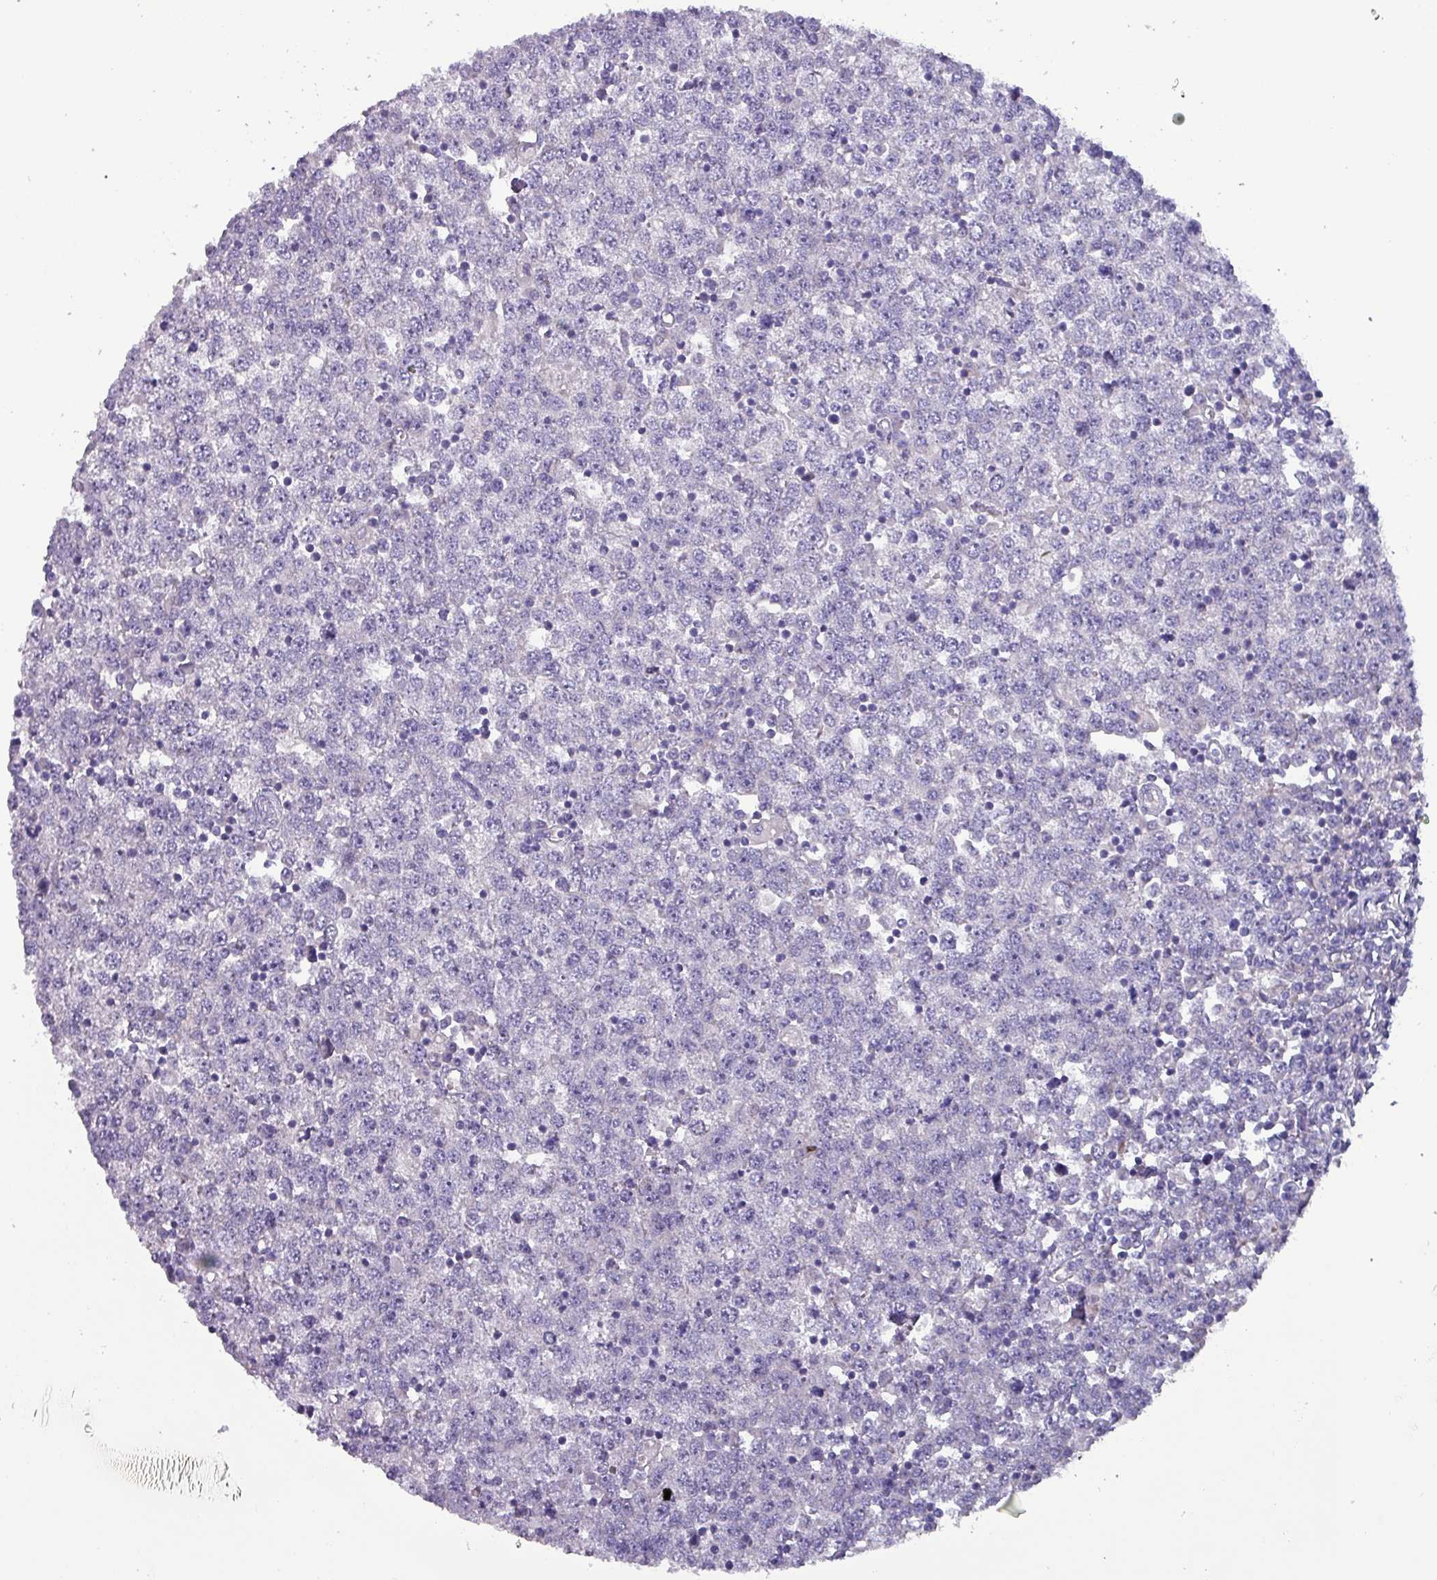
{"staining": {"intensity": "negative", "quantity": "none", "location": "none"}, "tissue": "testis cancer", "cell_type": "Tumor cells", "image_type": "cancer", "snomed": [{"axis": "morphology", "description": "Seminoma, NOS"}, {"axis": "topography", "description": "Testis"}], "caption": "A high-resolution photomicrograph shows immunohistochemistry (IHC) staining of seminoma (testis), which exhibits no significant positivity in tumor cells.", "gene": "HSD3B7", "patient": {"sex": "male", "age": 65}}